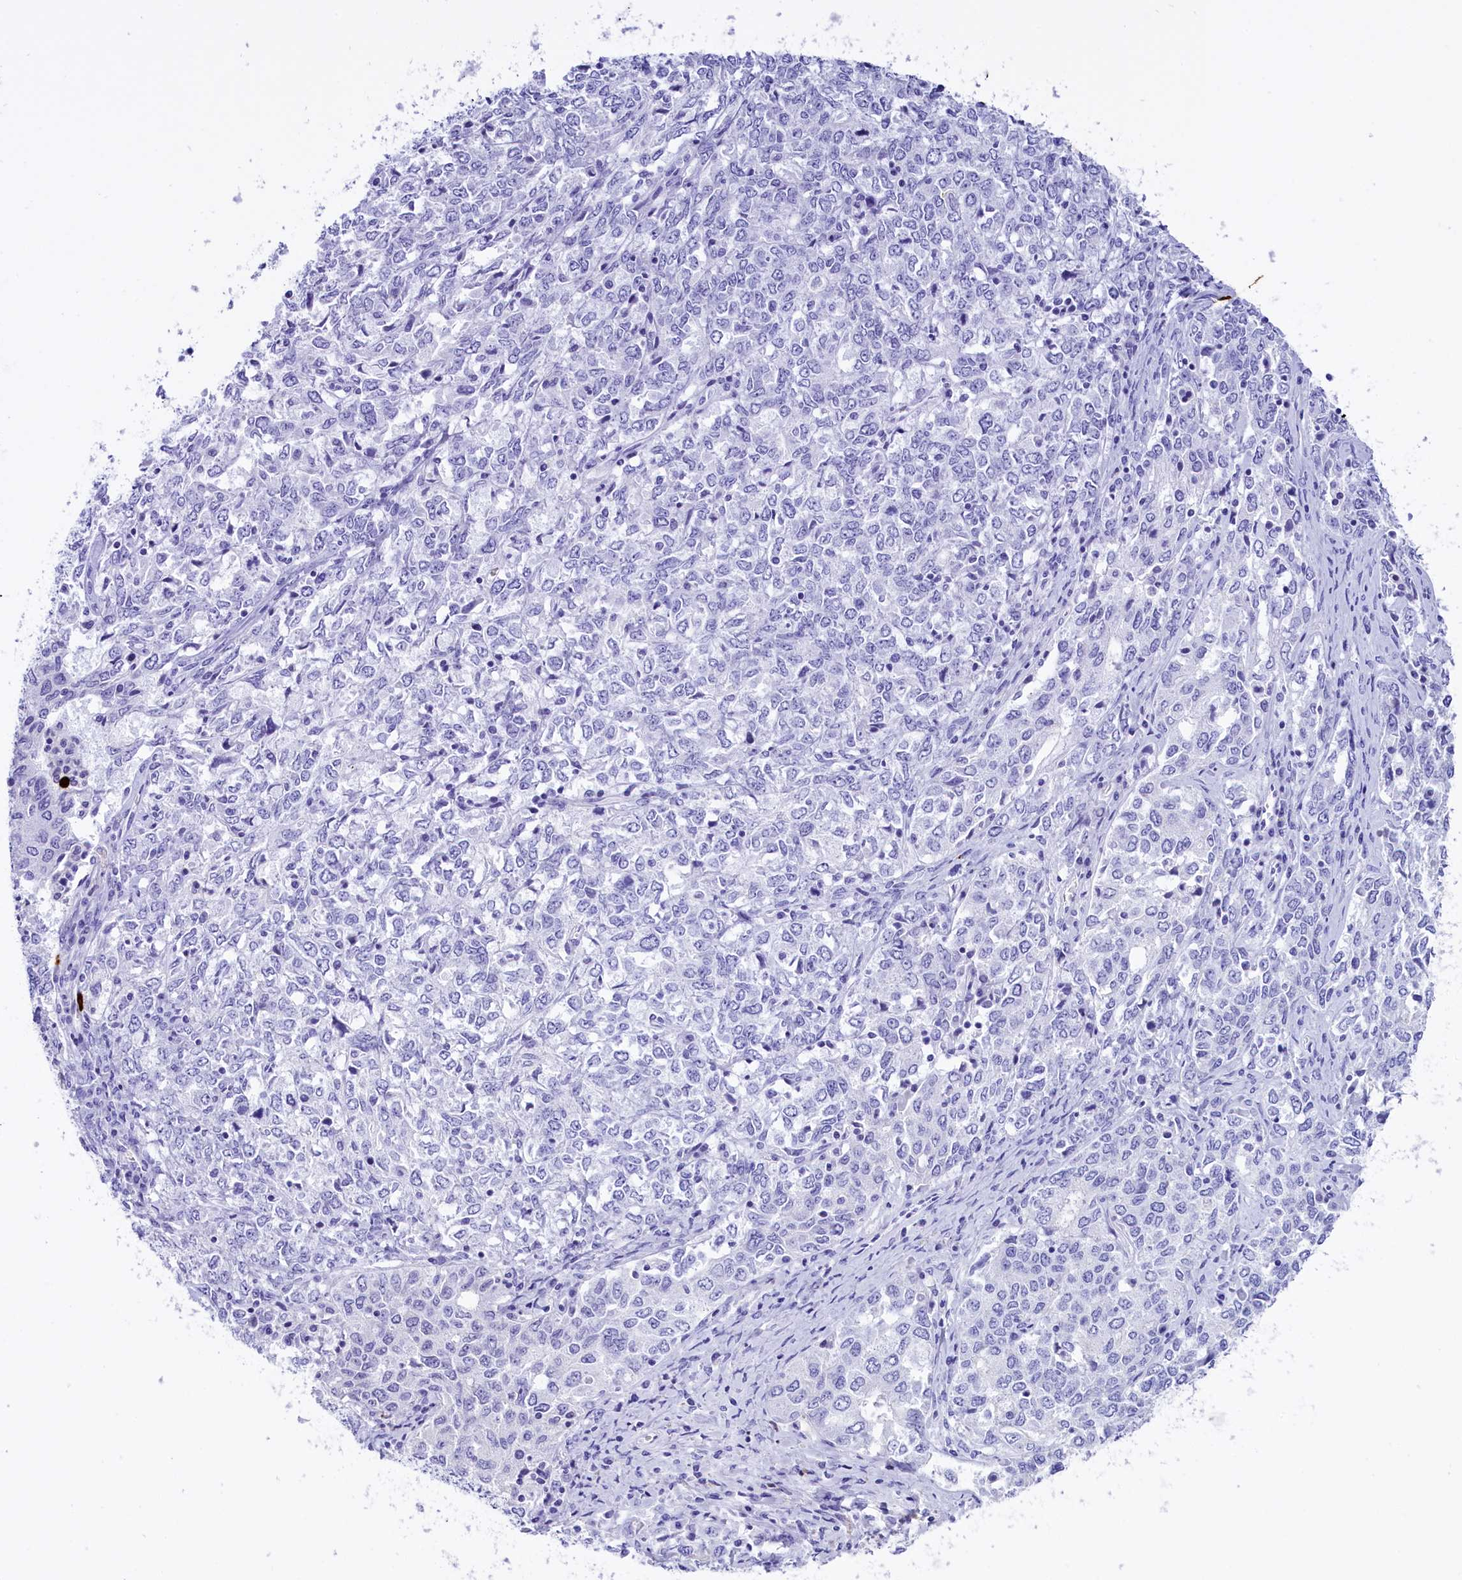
{"staining": {"intensity": "negative", "quantity": "none", "location": "none"}, "tissue": "ovarian cancer", "cell_type": "Tumor cells", "image_type": "cancer", "snomed": [{"axis": "morphology", "description": "Carcinoma, endometroid"}, {"axis": "topography", "description": "Ovary"}], "caption": "Photomicrograph shows no significant protein staining in tumor cells of ovarian cancer (endometroid carcinoma). Nuclei are stained in blue.", "gene": "CLC", "patient": {"sex": "female", "age": 62}}